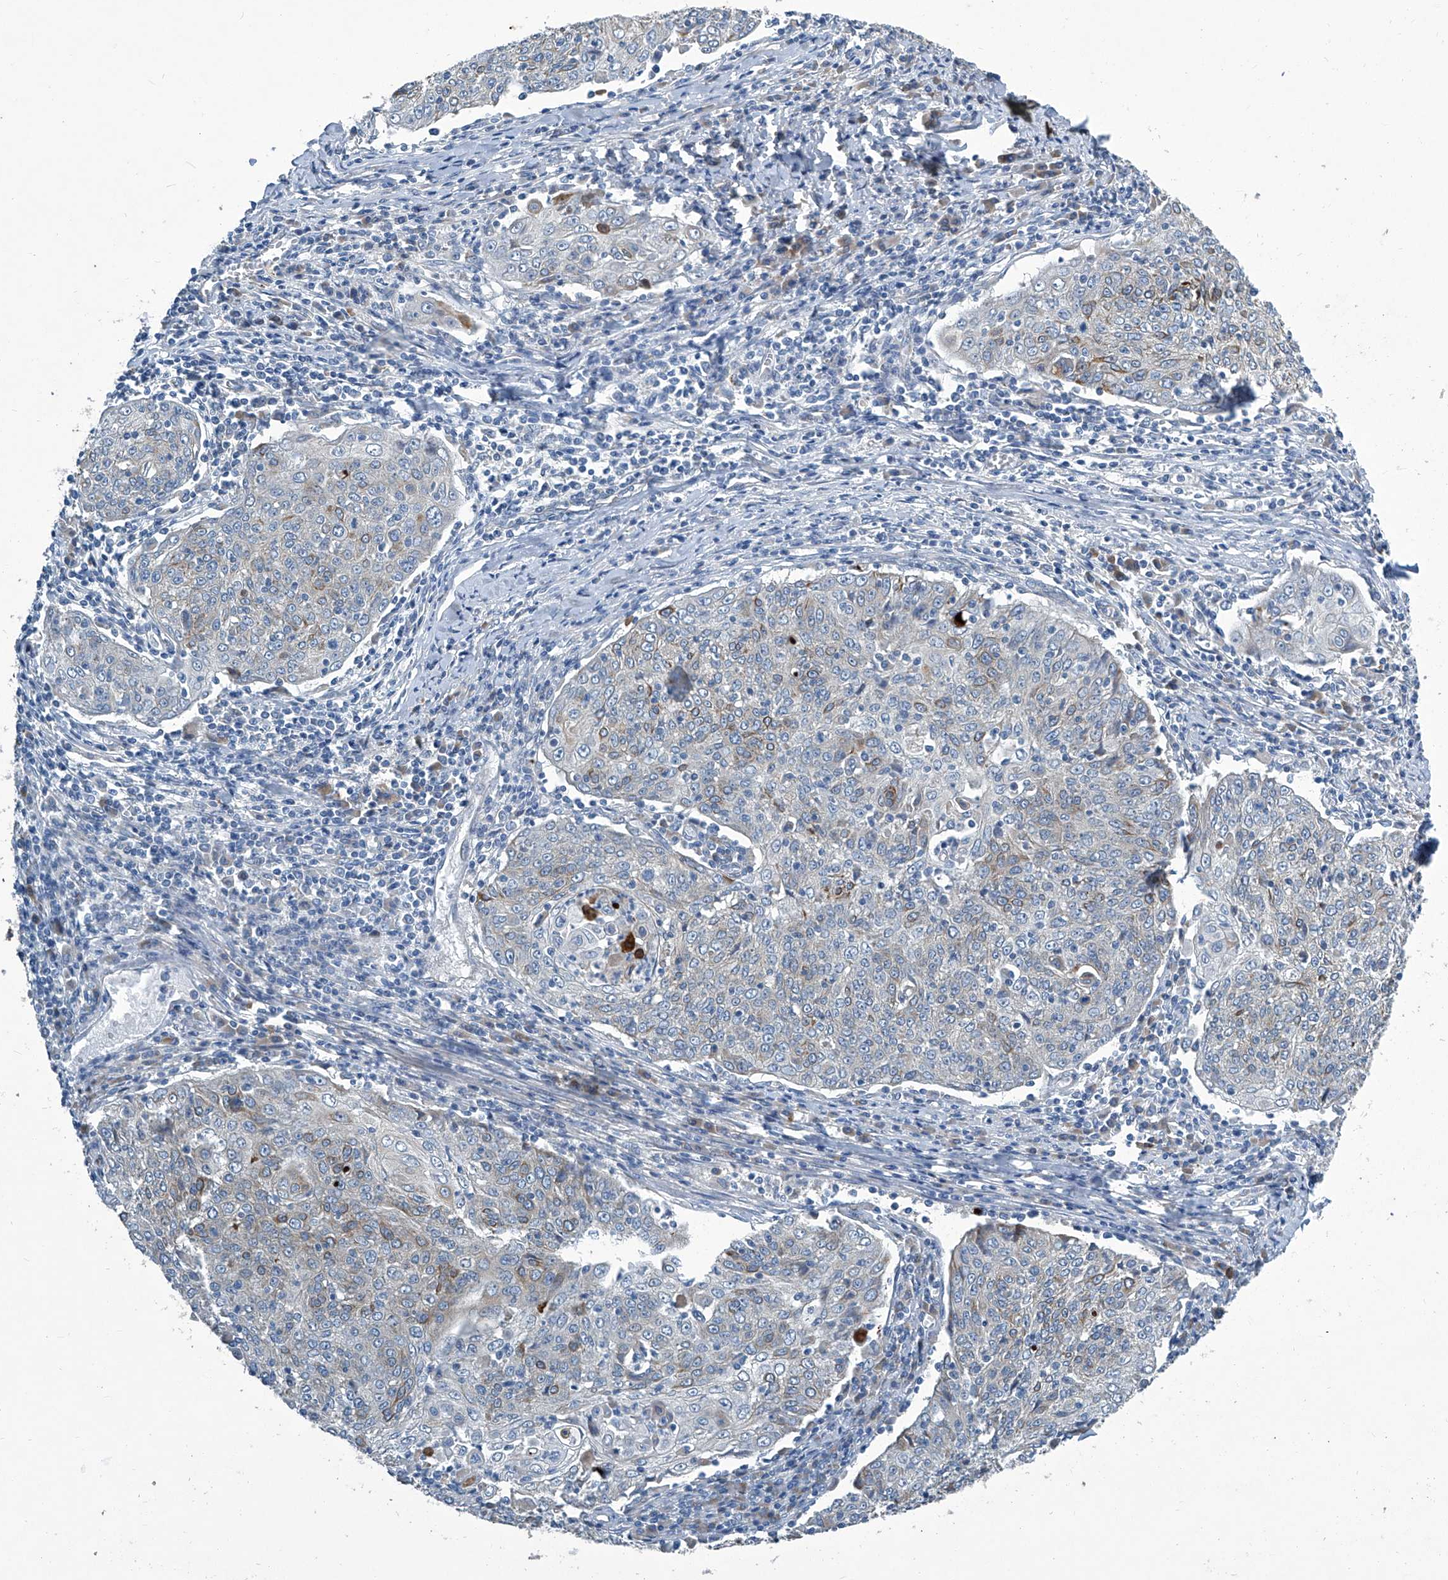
{"staining": {"intensity": "moderate", "quantity": "<25%", "location": "cytoplasmic/membranous"}, "tissue": "cervical cancer", "cell_type": "Tumor cells", "image_type": "cancer", "snomed": [{"axis": "morphology", "description": "Squamous cell carcinoma, NOS"}, {"axis": "topography", "description": "Cervix"}], "caption": "A histopathology image of cervical cancer (squamous cell carcinoma) stained for a protein reveals moderate cytoplasmic/membranous brown staining in tumor cells.", "gene": "SLC26A11", "patient": {"sex": "female", "age": 48}}